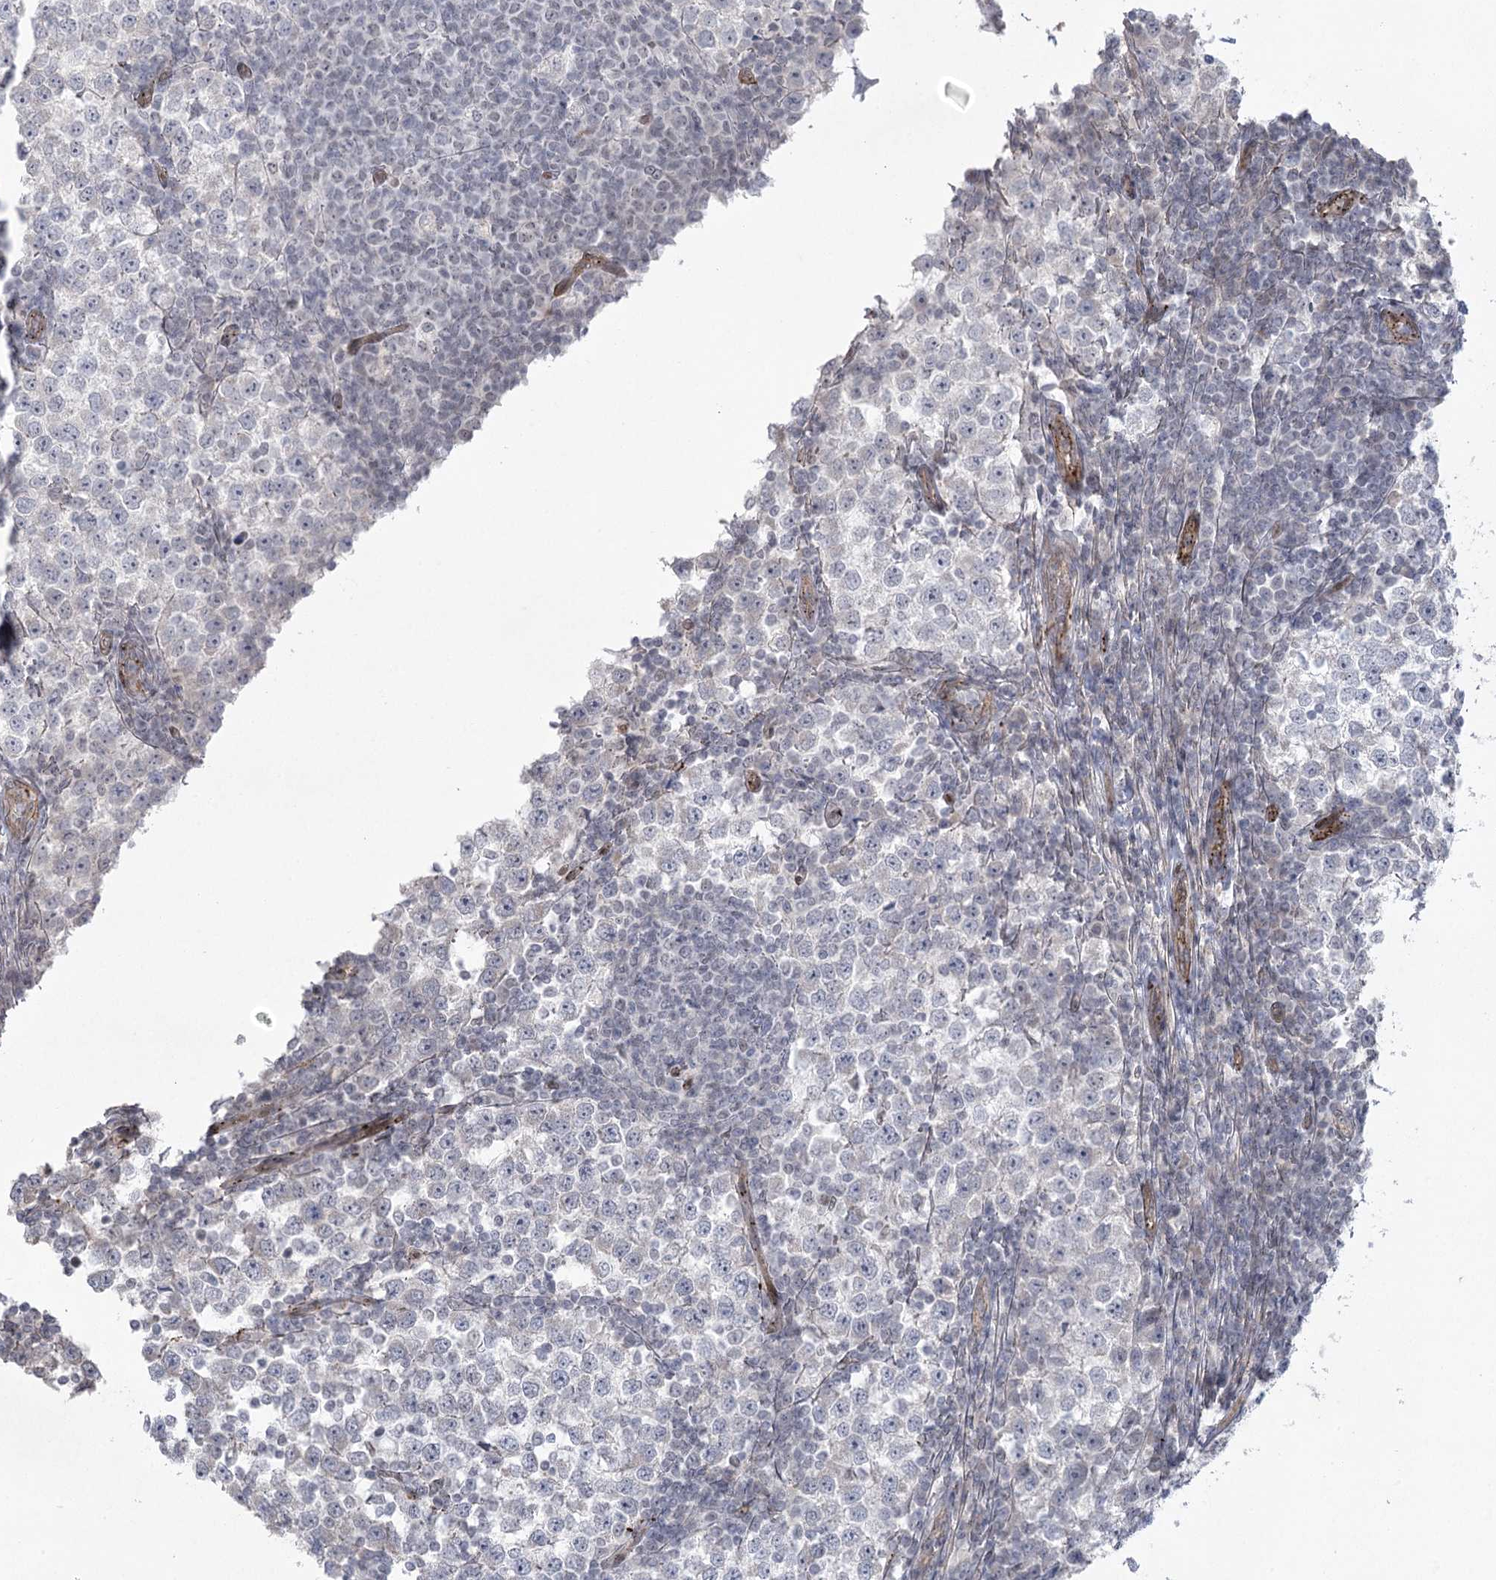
{"staining": {"intensity": "negative", "quantity": "none", "location": "none"}, "tissue": "testis cancer", "cell_type": "Tumor cells", "image_type": "cancer", "snomed": [{"axis": "morphology", "description": "Seminoma, NOS"}, {"axis": "topography", "description": "Testis"}], "caption": "Immunohistochemistry histopathology image of human testis seminoma stained for a protein (brown), which displays no staining in tumor cells.", "gene": "AMTN", "patient": {"sex": "male", "age": 65}}